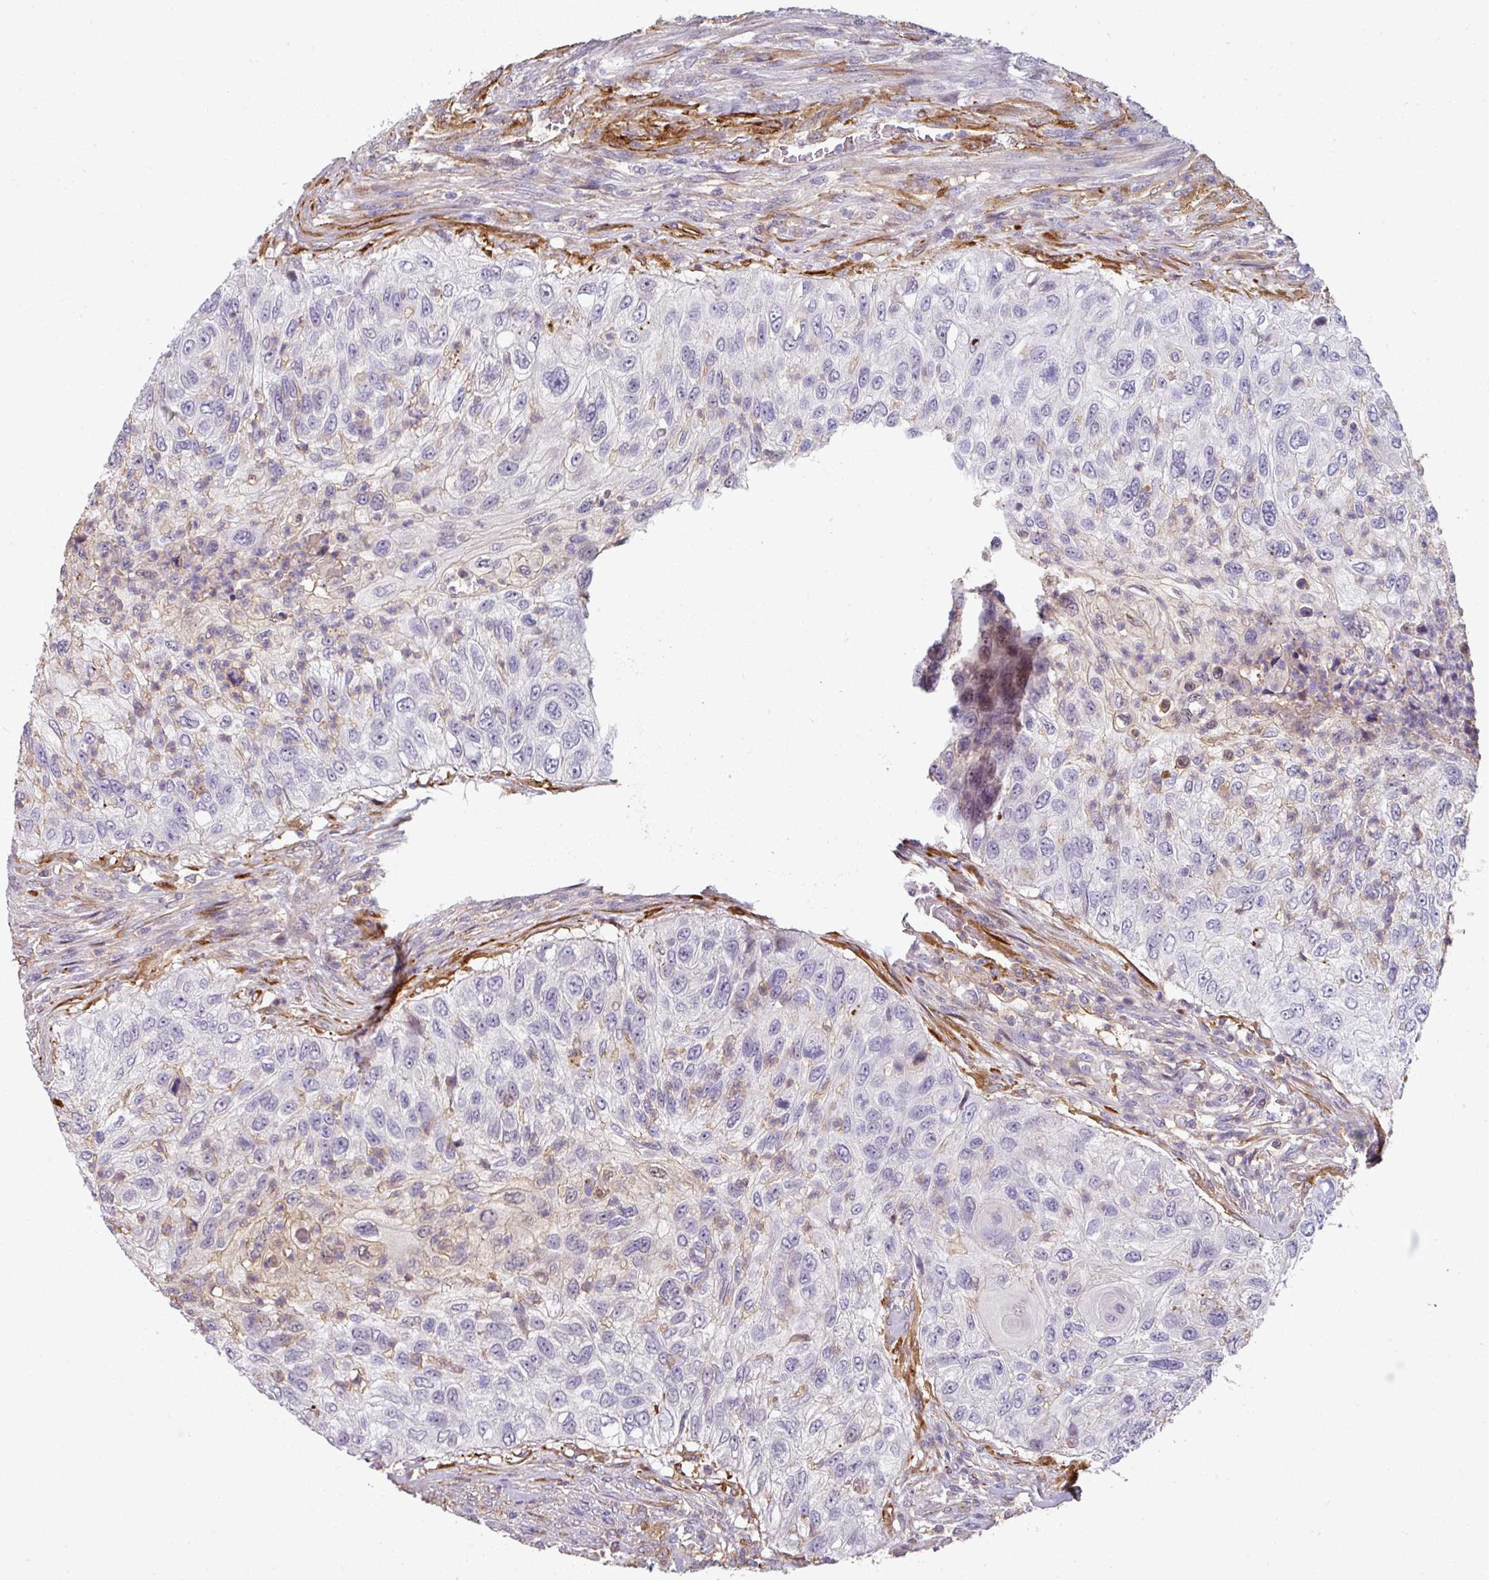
{"staining": {"intensity": "negative", "quantity": "none", "location": "none"}, "tissue": "urothelial cancer", "cell_type": "Tumor cells", "image_type": "cancer", "snomed": [{"axis": "morphology", "description": "Urothelial carcinoma, High grade"}, {"axis": "topography", "description": "Urinary bladder"}], "caption": "Protein analysis of urothelial carcinoma (high-grade) shows no significant staining in tumor cells. The staining was performed using DAB (3,3'-diaminobenzidine) to visualize the protein expression in brown, while the nuclei were stained in blue with hematoxylin (Magnification: 20x).", "gene": "BEND5", "patient": {"sex": "female", "age": 60}}